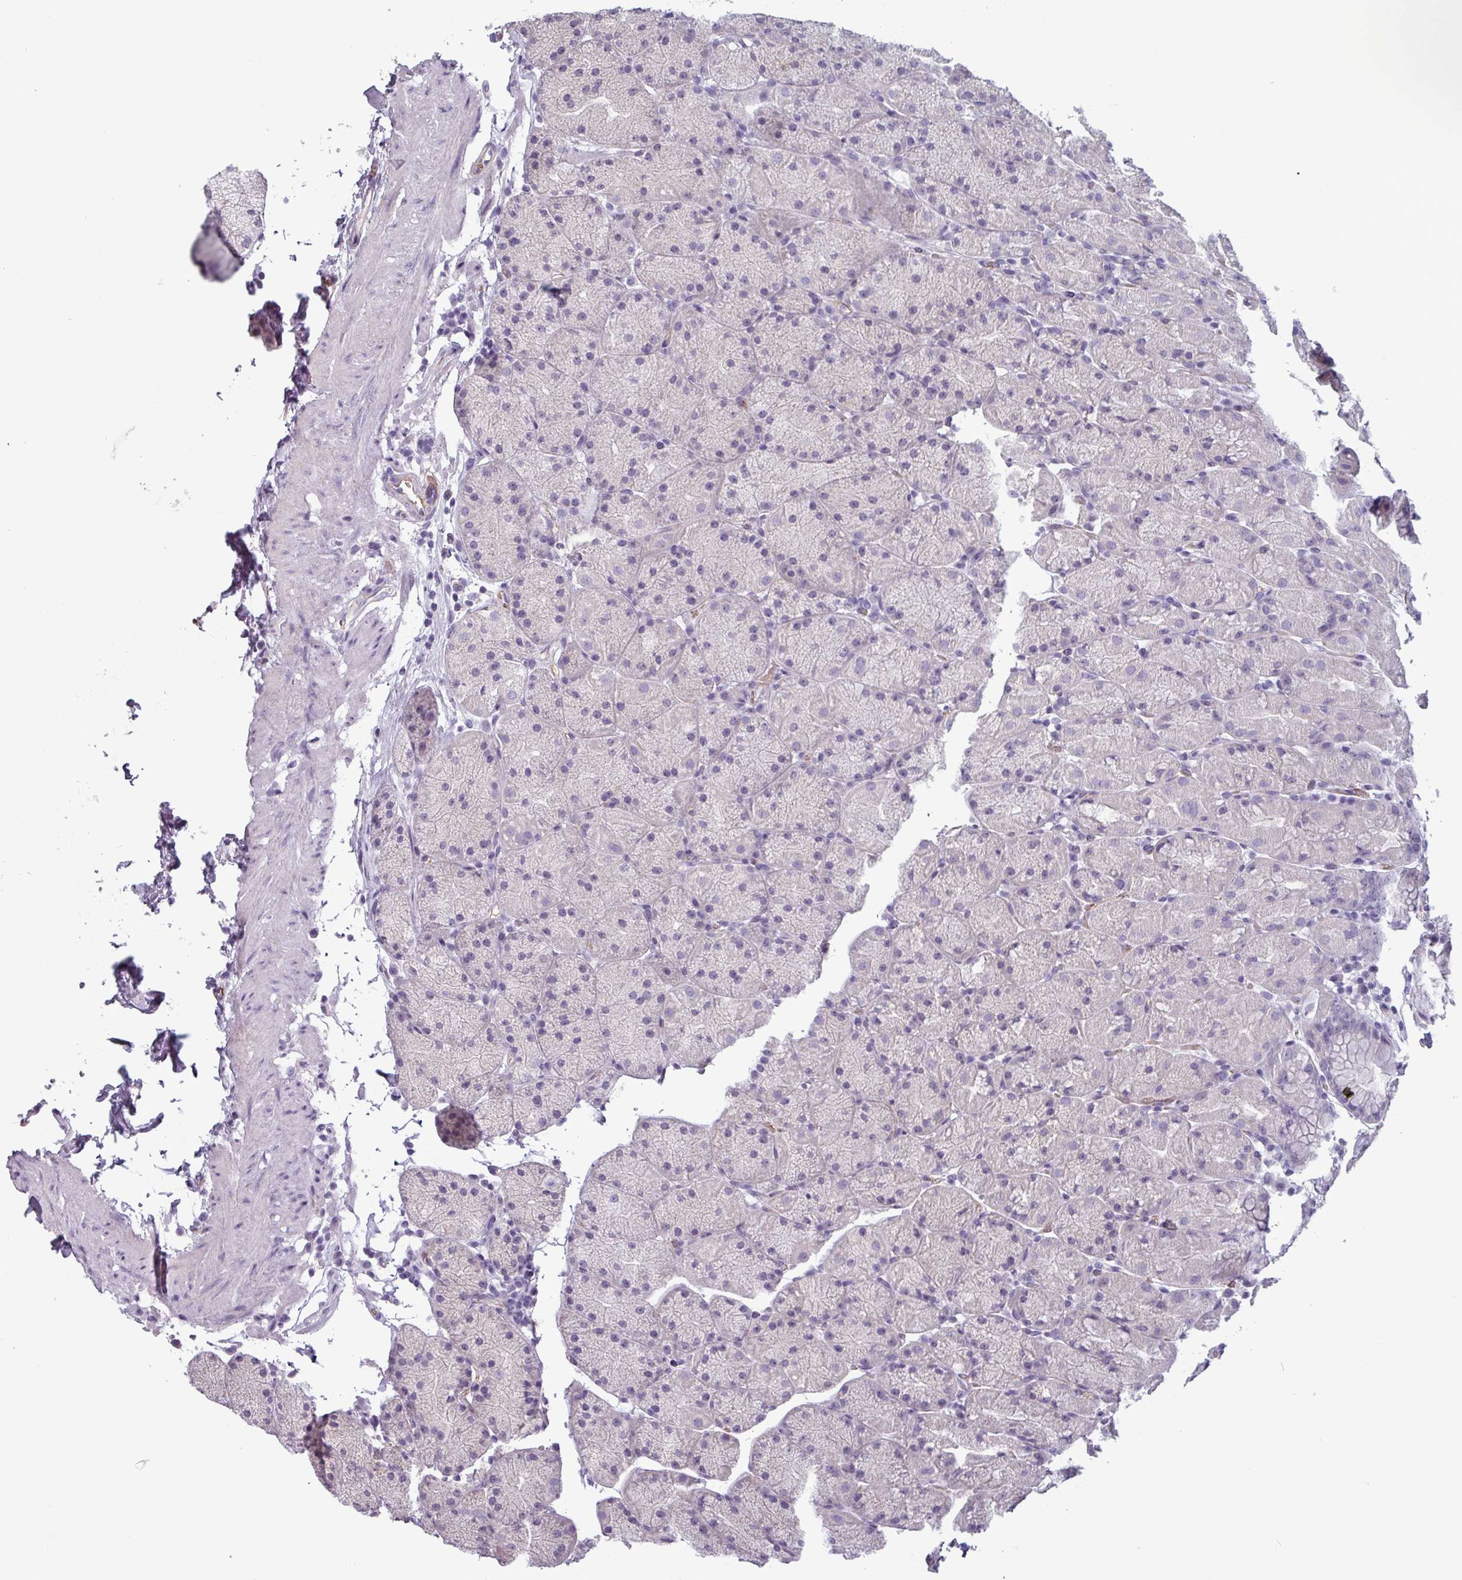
{"staining": {"intensity": "negative", "quantity": "none", "location": "none"}, "tissue": "stomach", "cell_type": "Glandular cells", "image_type": "normal", "snomed": [{"axis": "morphology", "description": "Normal tissue, NOS"}, {"axis": "topography", "description": "Stomach, upper"}, {"axis": "topography", "description": "Stomach, lower"}], "caption": "DAB (3,3'-diaminobenzidine) immunohistochemical staining of unremarkable human stomach demonstrates no significant expression in glandular cells.", "gene": "AREL1", "patient": {"sex": "male", "age": 67}}